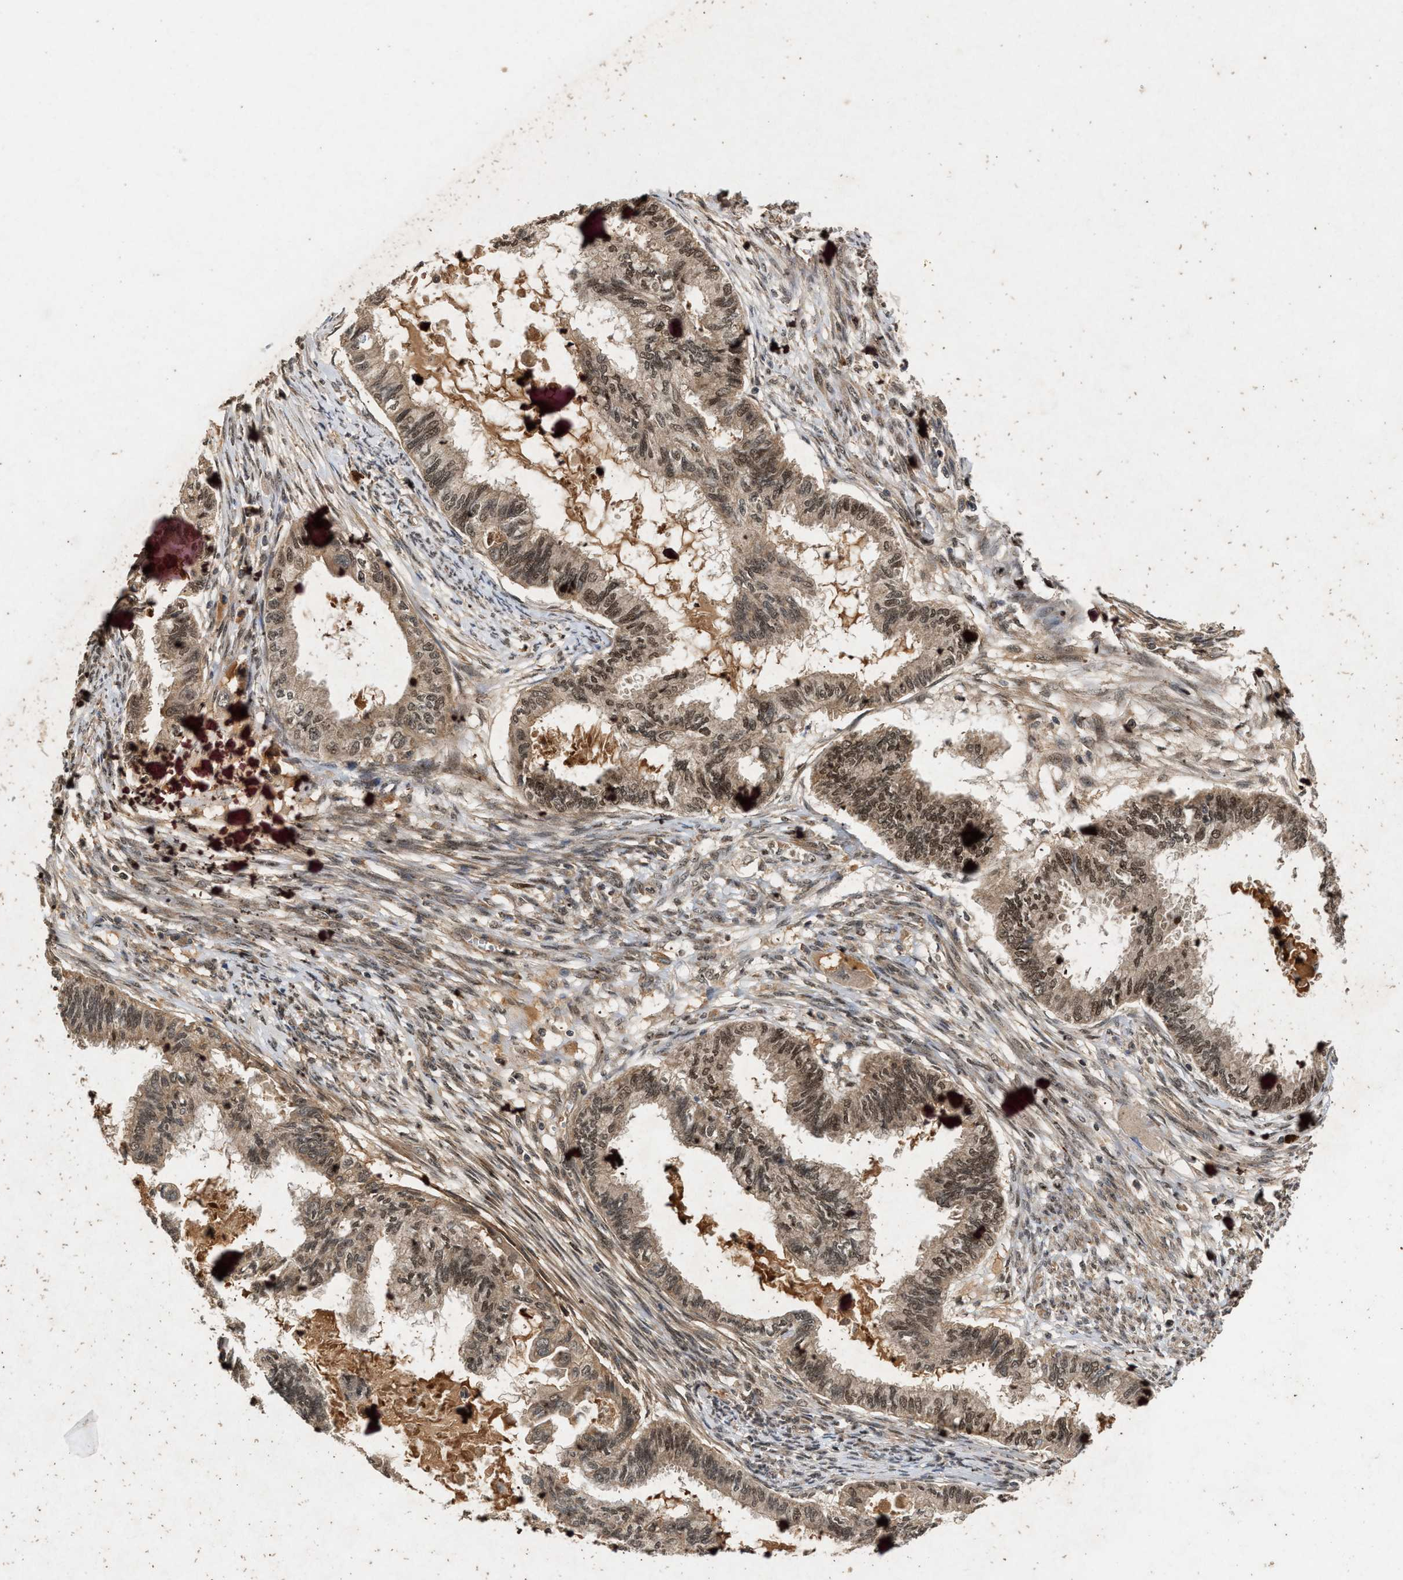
{"staining": {"intensity": "moderate", "quantity": ">75%", "location": "cytoplasmic/membranous,nuclear"}, "tissue": "cervical cancer", "cell_type": "Tumor cells", "image_type": "cancer", "snomed": [{"axis": "morphology", "description": "Normal tissue, NOS"}, {"axis": "morphology", "description": "Adenocarcinoma, NOS"}, {"axis": "topography", "description": "Cervix"}, {"axis": "topography", "description": "Endometrium"}], "caption": "Cervical cancer tissue demonstrates moderate cytoplasmic/membranous and nuclear positivity in about >75% of tumor cells, visualized by immunohistochemistry. (DAB (3,3'-diaminobenzidine) IHC, brown staining for protein, blue staining for nuclei).", "gene": "RUSC2", "patient": {"sex": "female", "age": 86}}